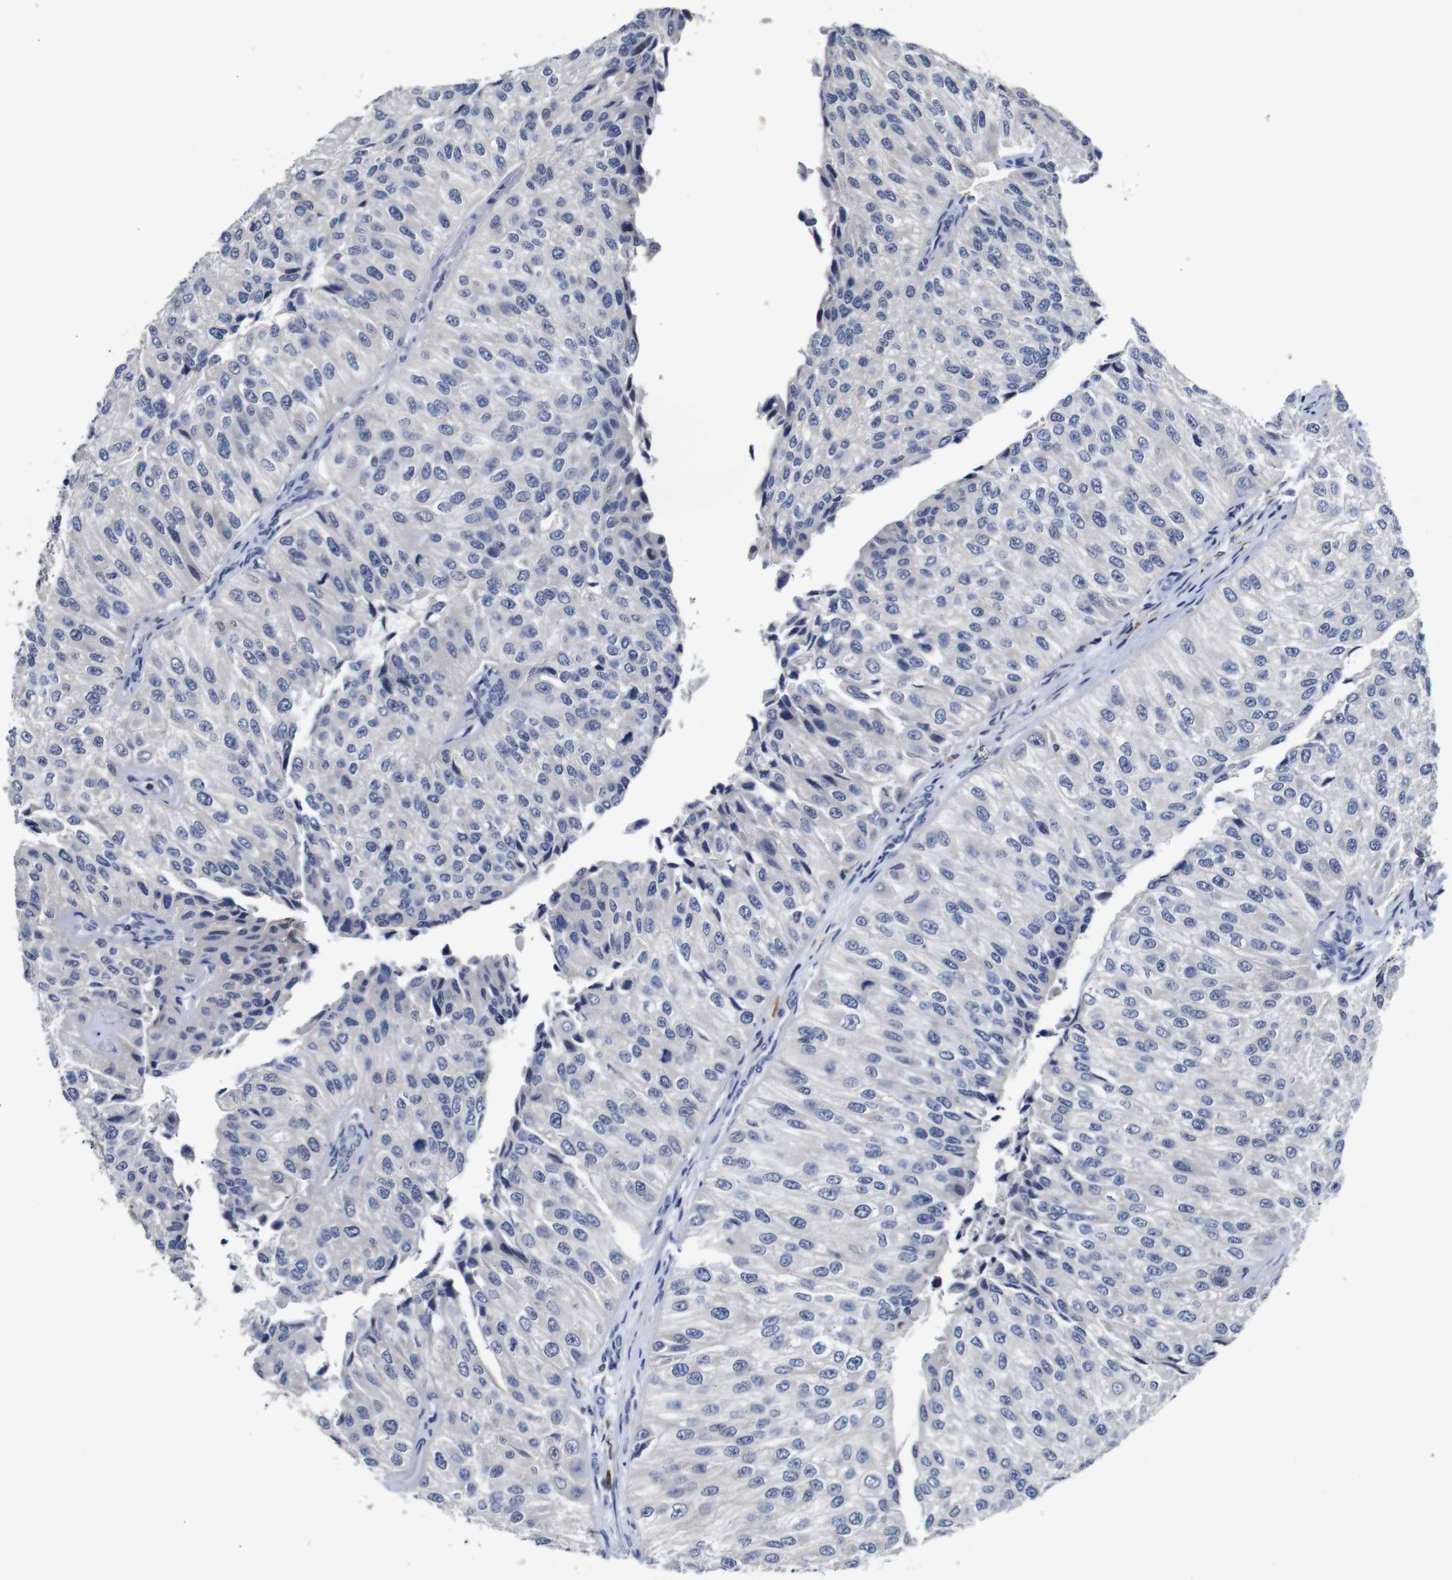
{"staining": {"intensity": "negative", "quantity": "none", "location": "none"}, "tissue": "urothelial cancer", "cell_type": "Tumor cells", "image_type": "cancer", "snomed": [{"axis": "morphology", "description": "Urothelial carcinoma, High grade"}, {"axis": "topography", "description": "Kidney"}, {"axis": "topography", "description": "Urinary bladder"}], "caption": "High power microscopy image of an immunohistochemistry micrograph of high-grade urothelial carcinoma, revealing no significant staining in tumor cells. Nuclei are stained in blue.", "gene": "NTRK3", "patient": {"sex": "male", "age": 77}}